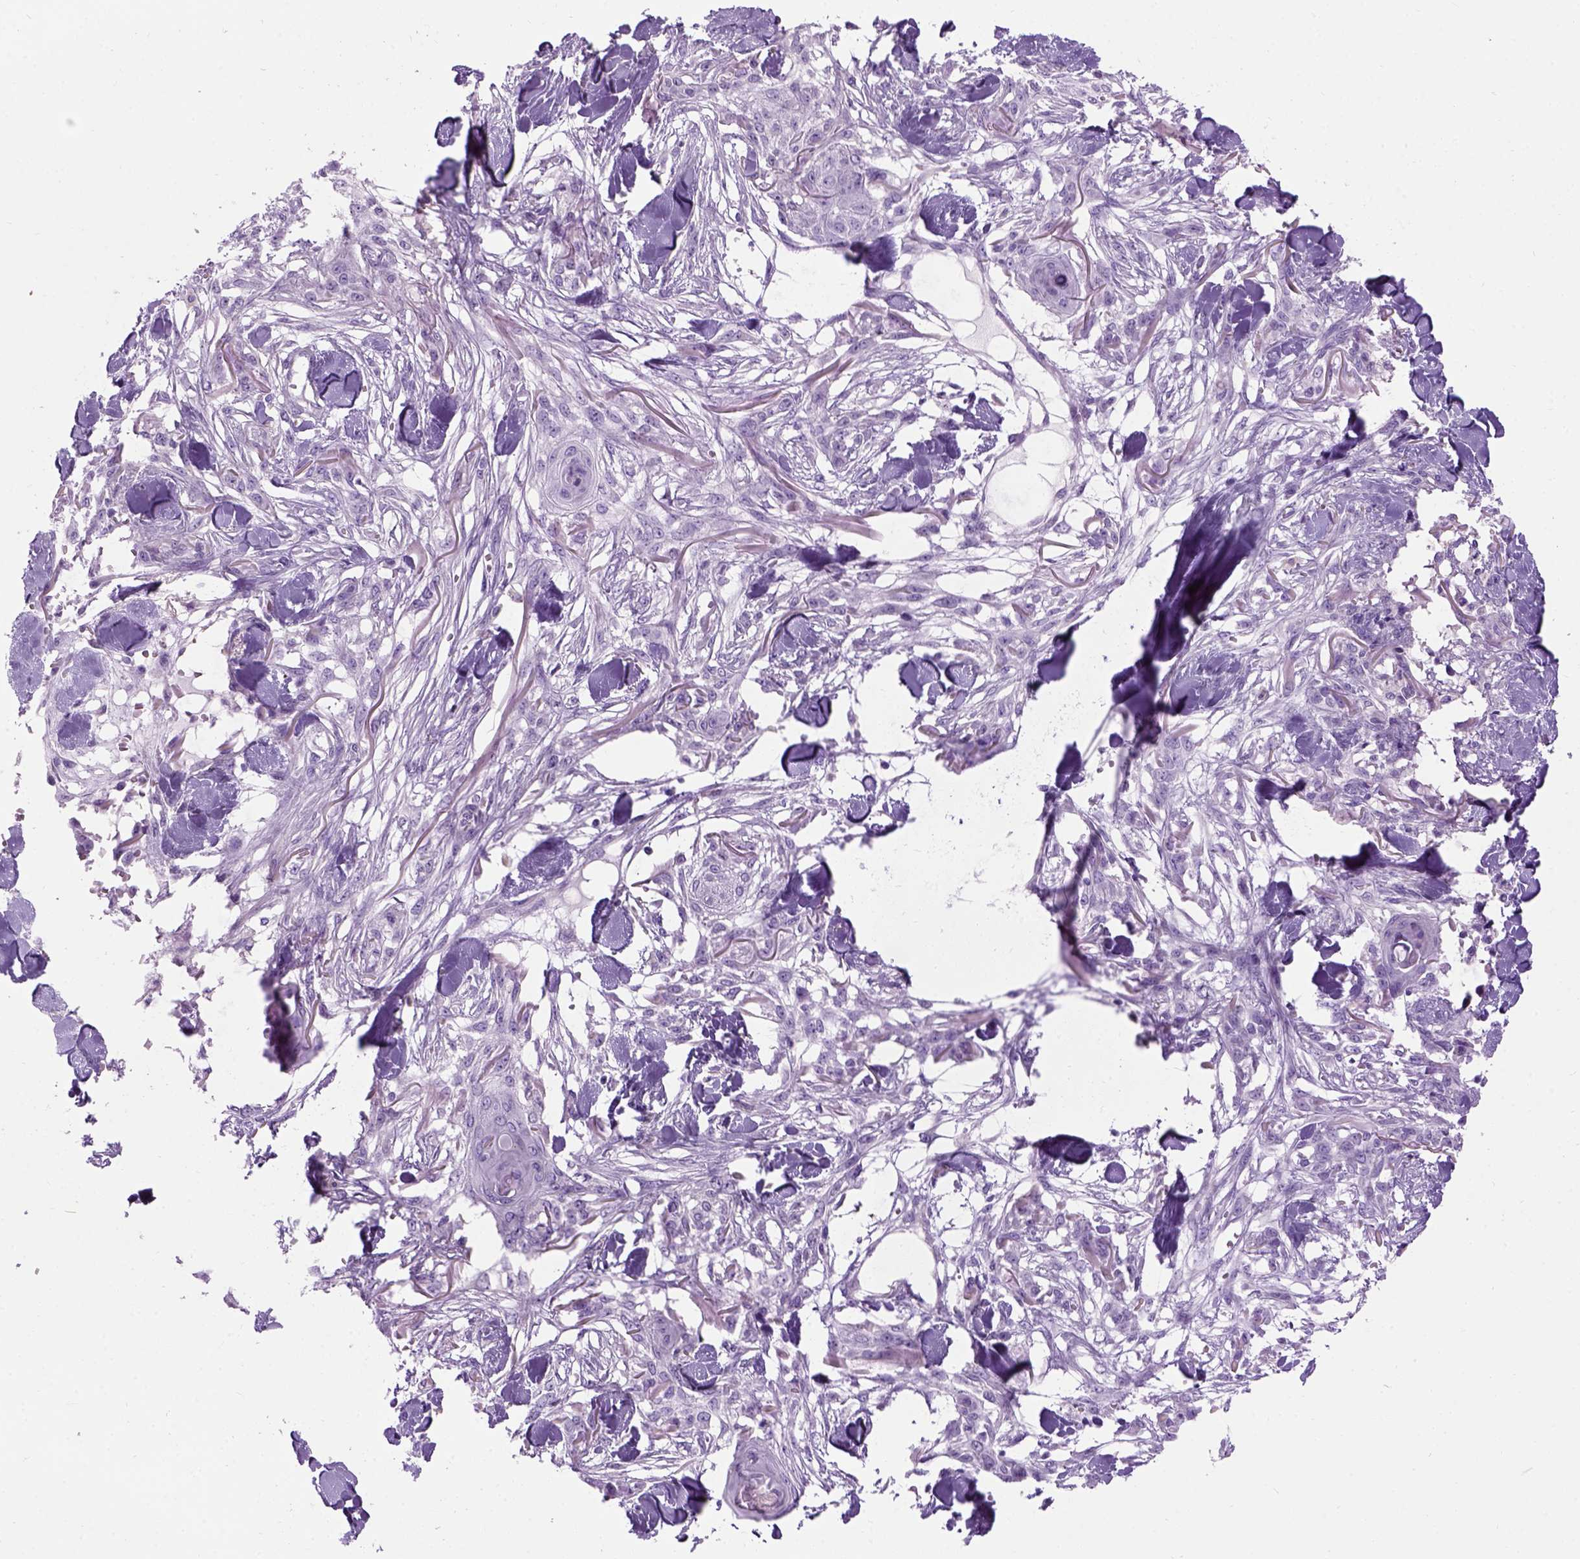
{"staining": {"intensity": "negative", "quantity": "none", "location": "none"}, "tissue": "skin cancer", "cell_type": "Tumor cells", "image_type": "cancer", "snomed": [{"axis": "morphology", "description": "Squamous cell carcinoma, NOS"}, {"axis": "topography", "description": "Skin"}], "caption": "Tumor cells show no significant positivity in skin squamous cell carcinoma.", "gene": "GABRB2", "patient": {"sex": "female", "age": 59}}